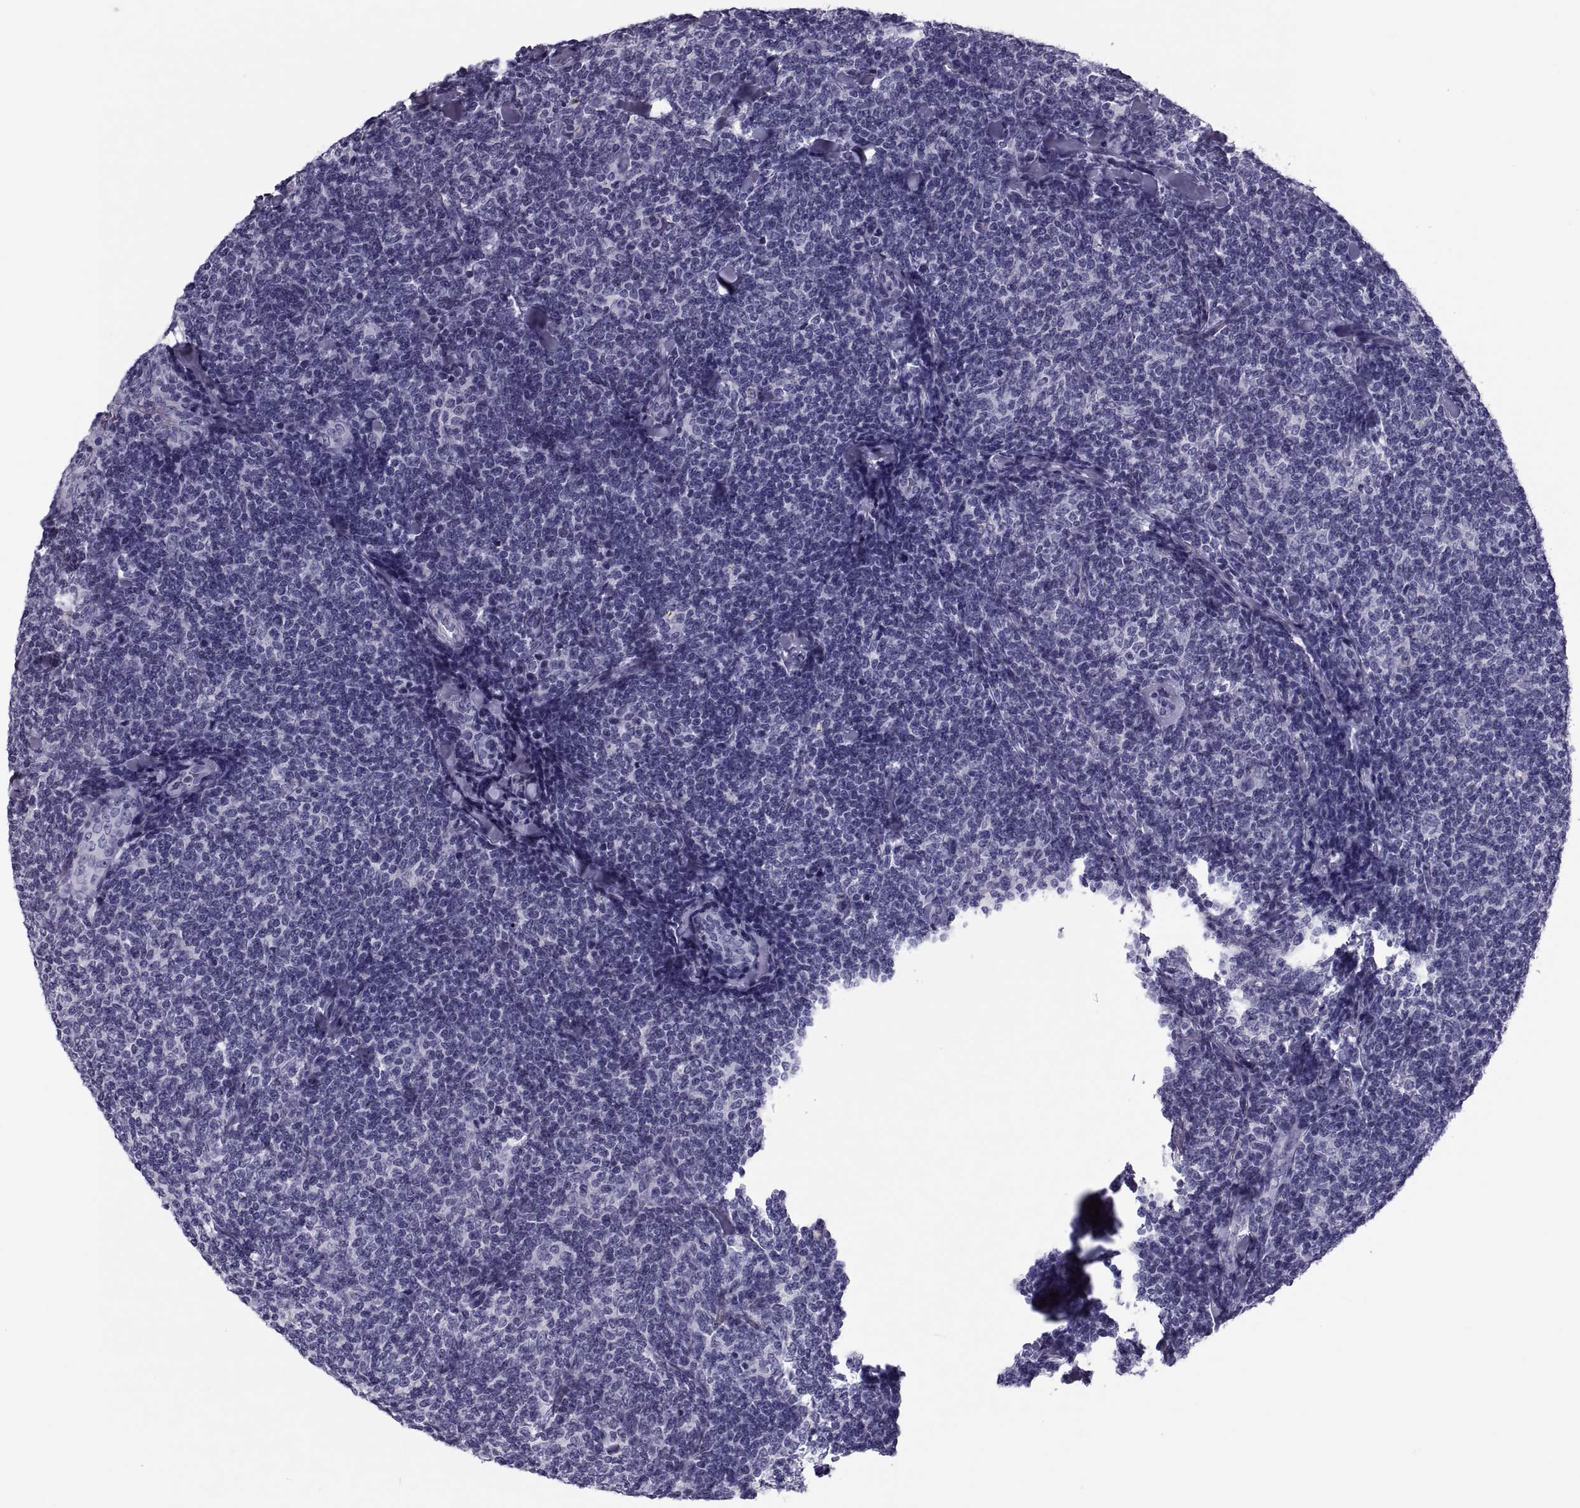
{"staining": {"intensity": "negative", "quantity": "none", "location": "none"}, "tissue": "lymphoma", "cell_type": "Tumor cells", "image_type": "cancer", "snomed": [{"axis": "morphology", "description": "Malignant lymphoma, non-Hodgkin's type, Low grade"}, {"axis": "topography", "description": "Lymph node"}], "caption": "The immunohistochemistry (IHC) photomicrograph has no significant expression in tumor cells of lymphoma tissue.", "gene": "DEFB129", "patient": {"sex": "female", "age": 56}}